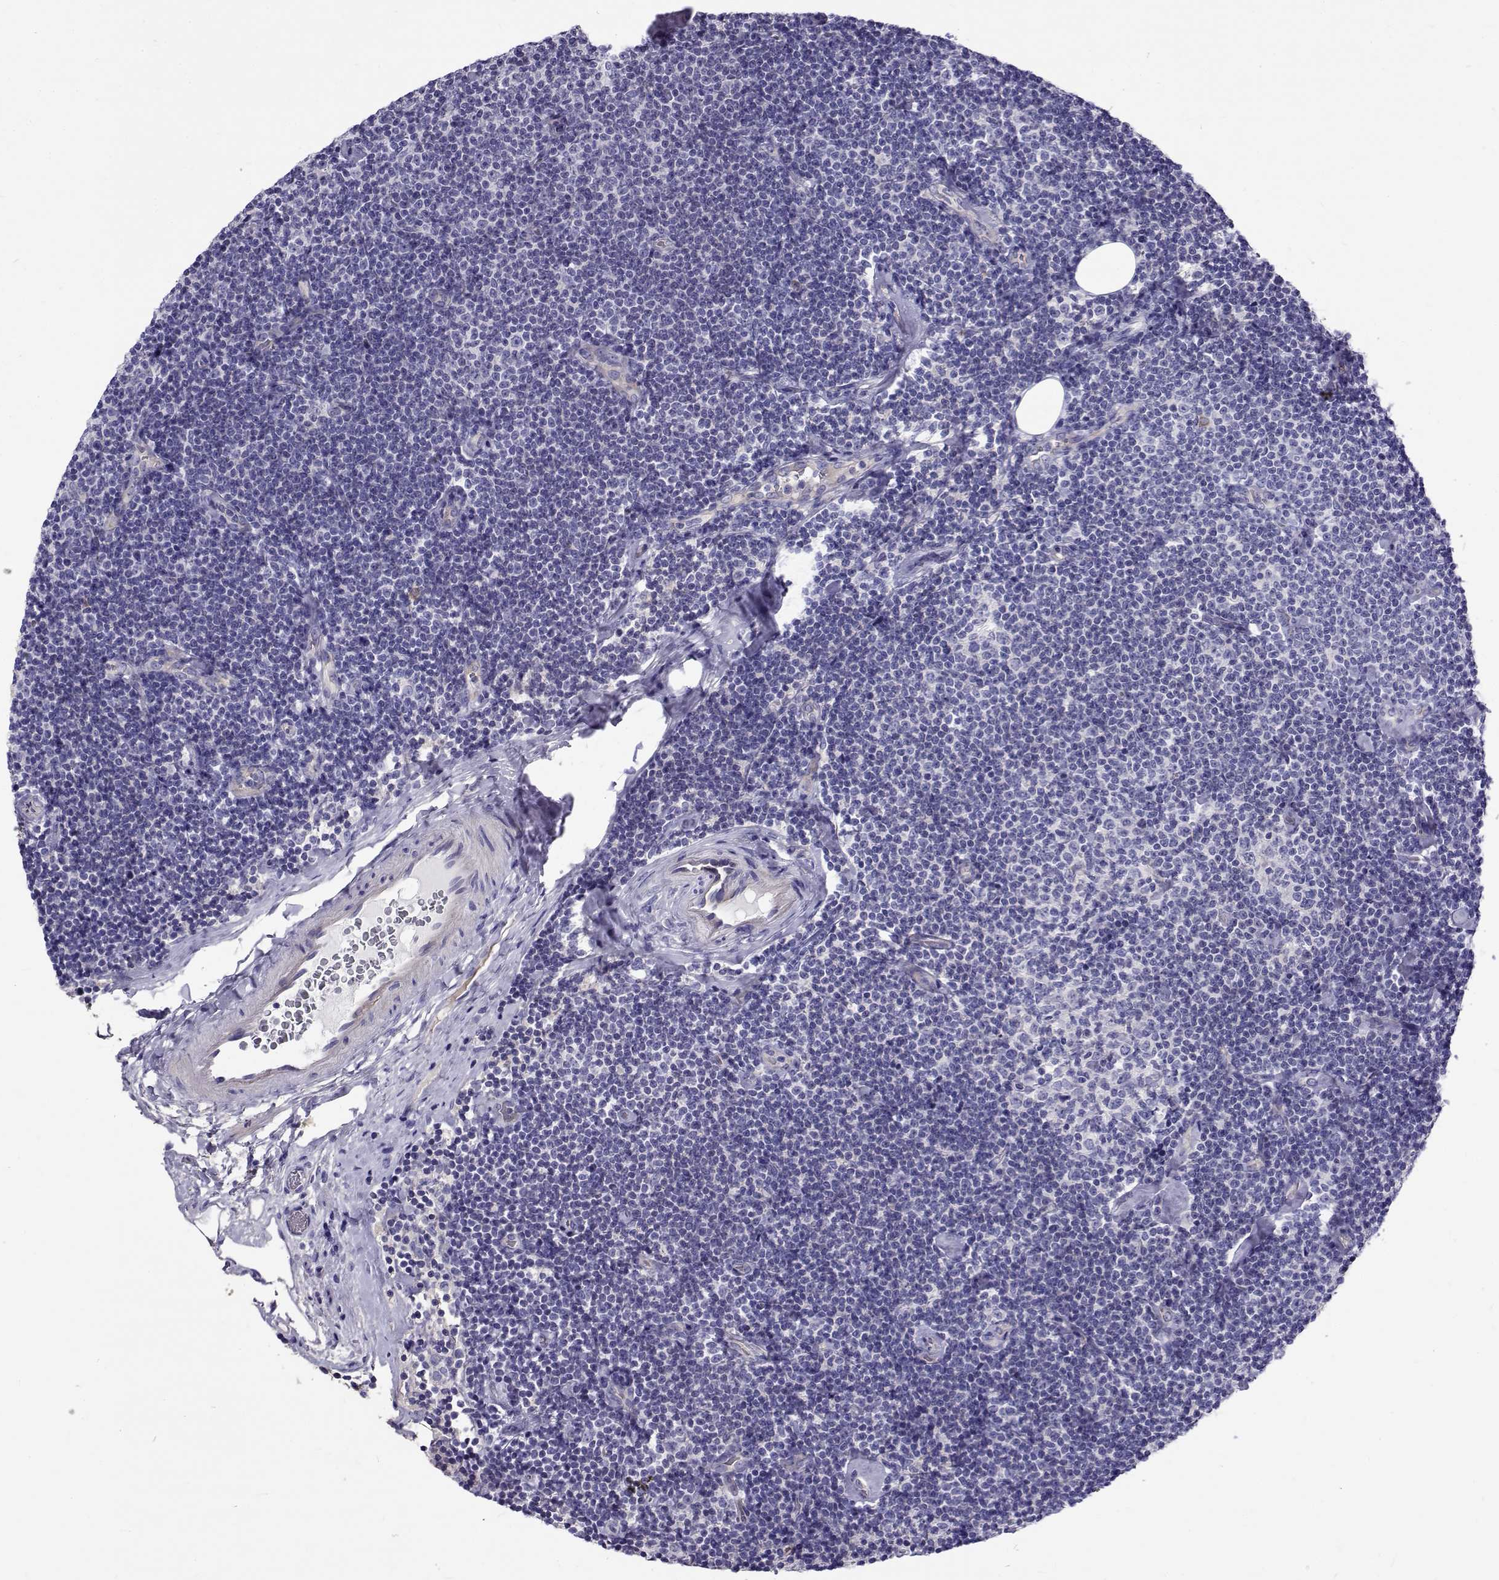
{"staining": {"intensity": "negative", "quantity": "none", "location": "none"}, "tissue": "lymphoma", "cell_type": "Tumor cells", "image_type": "cancer", "snomed": [{"axis": "morphology", "description": "Malignant lymphoma, non-Hodgkin's type, Low grade"}, {"axis": "topography", "description": "Lymph node"}], "caption": "Malignant lymphoma, non-Hodgkin's type (low-grade) stained for a protein using immunohistochemistry reveals no positivity tumor cells.", "gene": "IGSF1", "patient": {"sex": "male", "age": 81}}